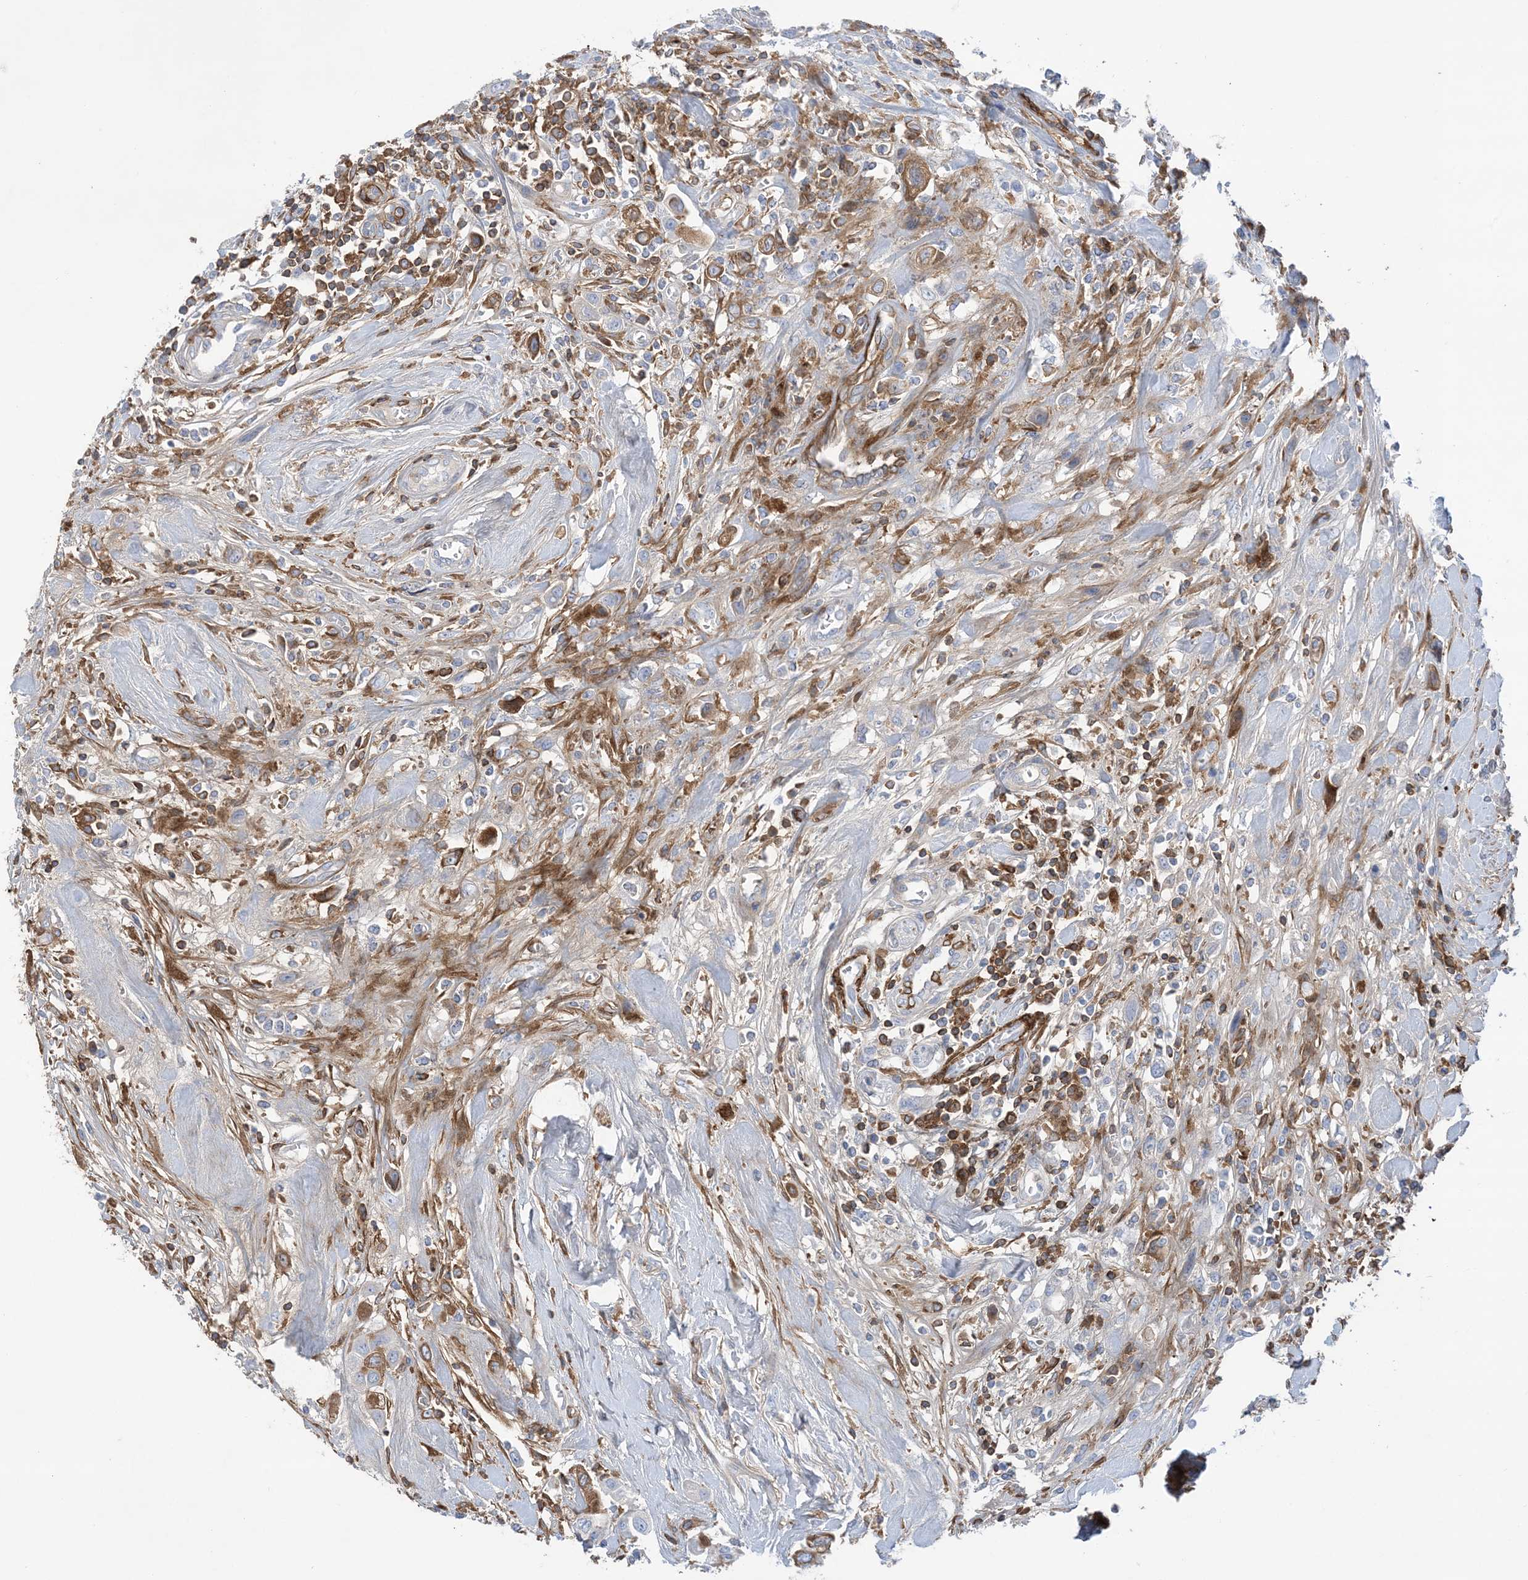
{"staining": {"intensity": "moderate", "quantity": ">75%", "location": "cytoplasmic/membranous"}, "tissue": "urothelial cancer", "cell_type": "Tumor cells", "image_type": "cancer", "snomed": [{"axis": "morphology", "description": "Urothelial carcinoma, High grade"}, {"axis": "topography", "description": "Urinary bladder"}], "caption": "An immunohistochemistry (IHC) image of tumor tissue is shown. Protein staining in brown shows moderate cytoplasmic/membranous positivity in urothelial cancer within tumor cells.", "gene": "ATP11C", "patient": {"sex": "male", "age": 50}}